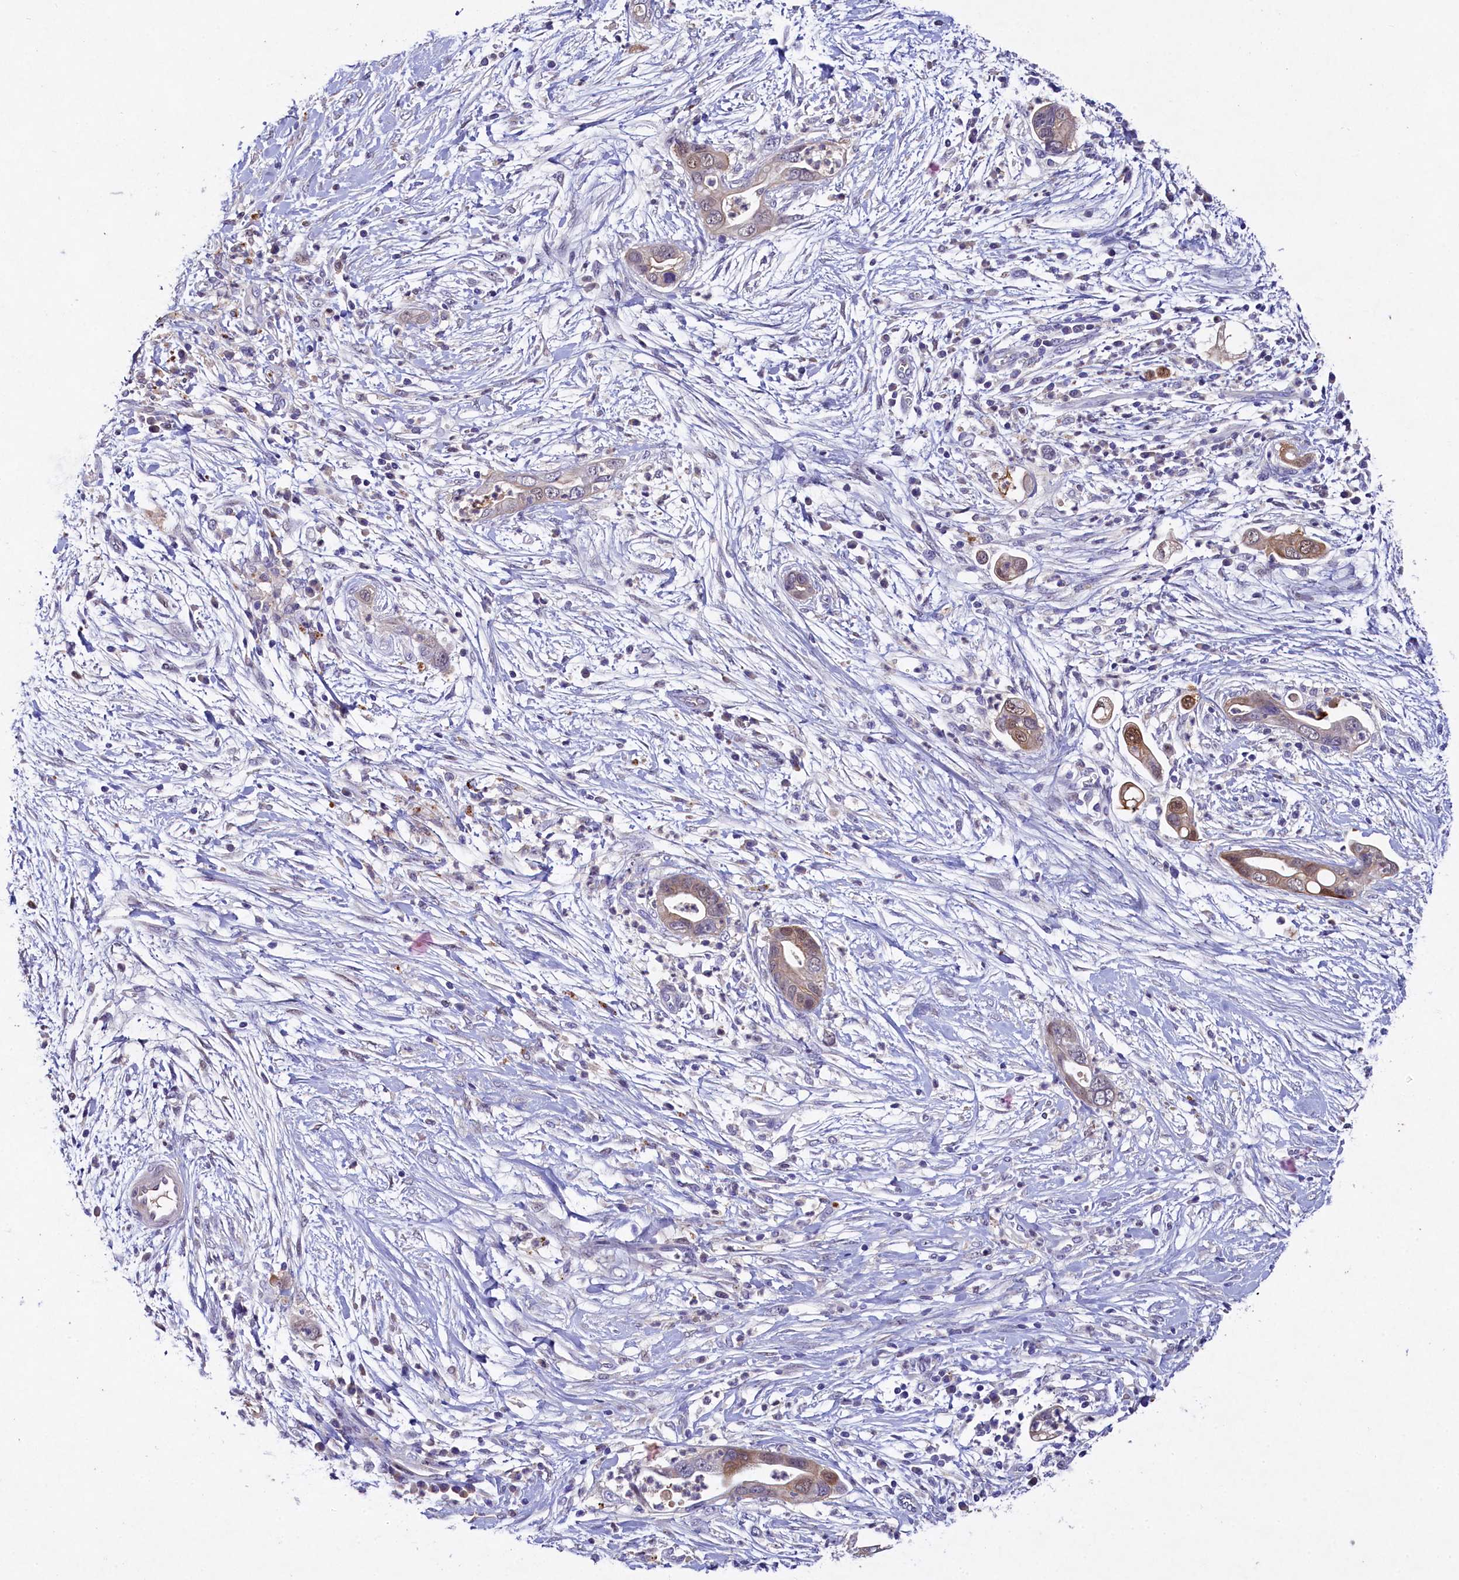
{"staining": {"intensity": "moderate", "quantity": "25%-75%", "location": "cytoplasmic/membranous,nuclear"}, "tissue": "pancreatic cancer", "cell_type": "Tumor cells", "image_type": "cancer", "snomed": [{"axis": "morphology", "description": "Adenocarcinoma, NOS"}, {"axis": "topography", "description": "Pancreas"}], "caption": "IHC micrograph of pancreatic cancer stained for a protein (brown), which shows medium levels of moderate cytoplasmic/membranous and nuclear positivity in about 25%-75% of tumor cells.", "gene": "TGDS", "patient": {"sex": "male", "age": 75}}